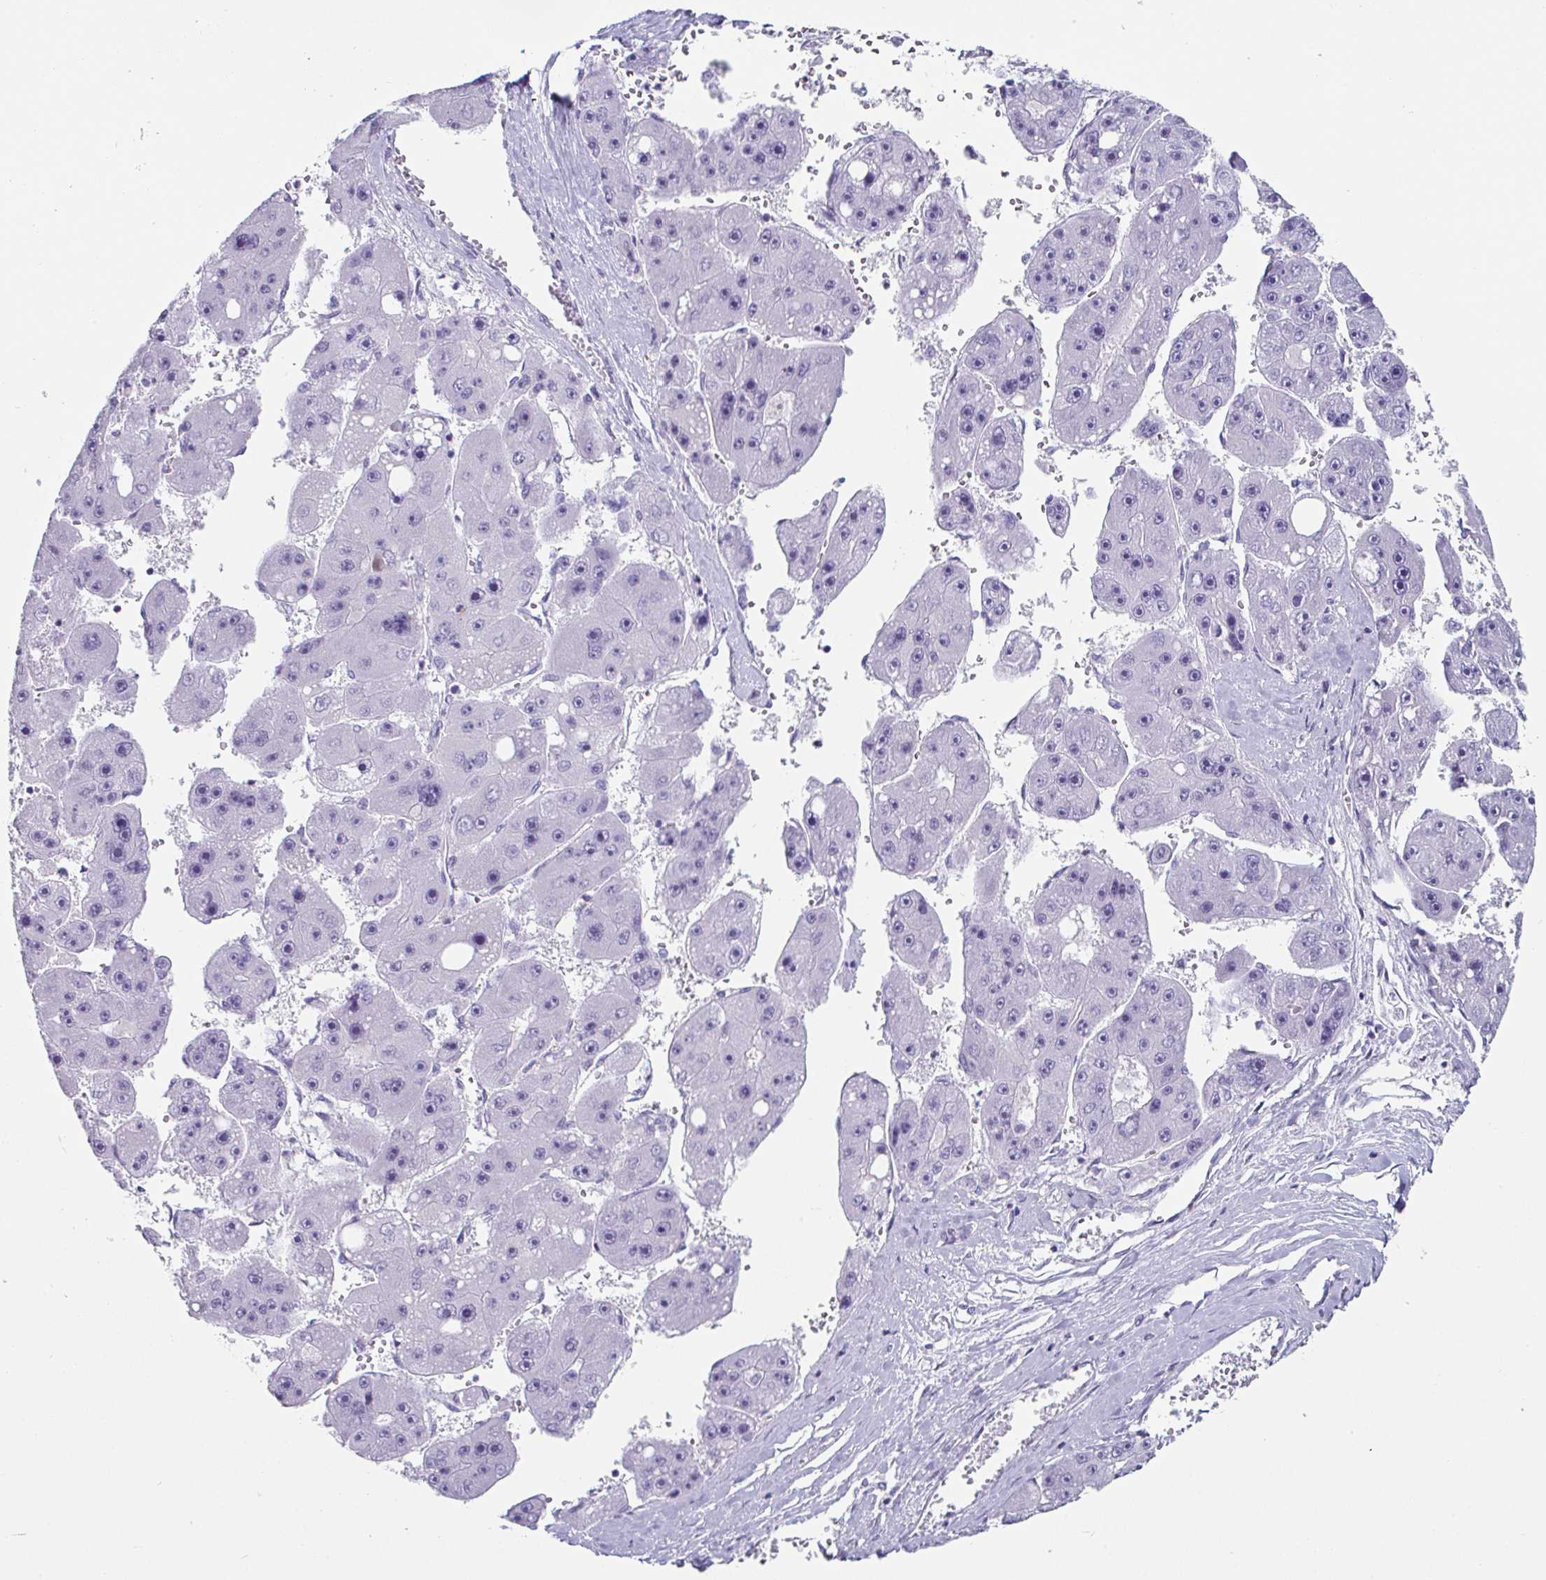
{"staining": {"intensity": "negative", "quantity": "none", "location": "none"}, "tissue": "liver cancer", "cell_type": "Tumor cells", "image_type": "cancer", "snomed": [{"axis": "morphology", "description": "Carcinoma, Hepatocellular, NOS"}, {"axis": "topography", "description": "Liver"}], "caption": "Micrograph shows no significant protein expression in tumor cells of hepatocellular carcinoma (liver).", "gene": "CREG2", "patient": {"sex": "female", "age": 61}}